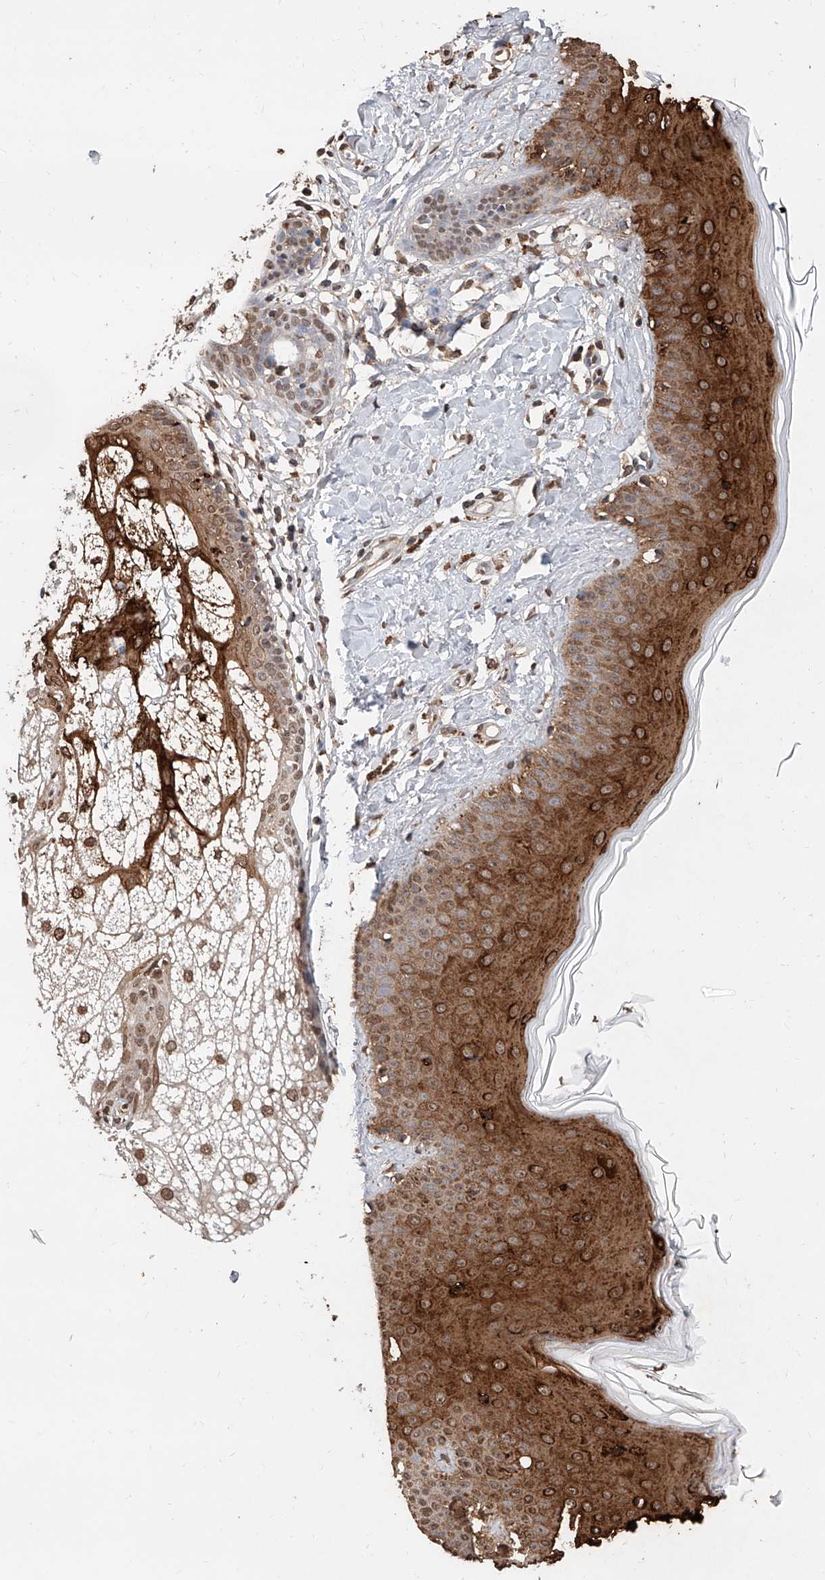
{"staining": {"intensity": "moderate", "quantity": ">75%", "location": "nuclear"}, "tissue": "skin", "cell_type": "Fibroblasts", "image_type": "normal", "snomed": [{"axis": "morphology", "description": "Normal tissue, NOS"}, {"axis": "topography", "description": "Skin"}], "caption": "Protein staining of normal skin shows moderate nuclear expression in about >75% of fibroblasts. (brown staining indicates protein expression, while blue staining denotes nuclei).", "gene": "RP9", "patient": {"sex": "male", "age": 52}}